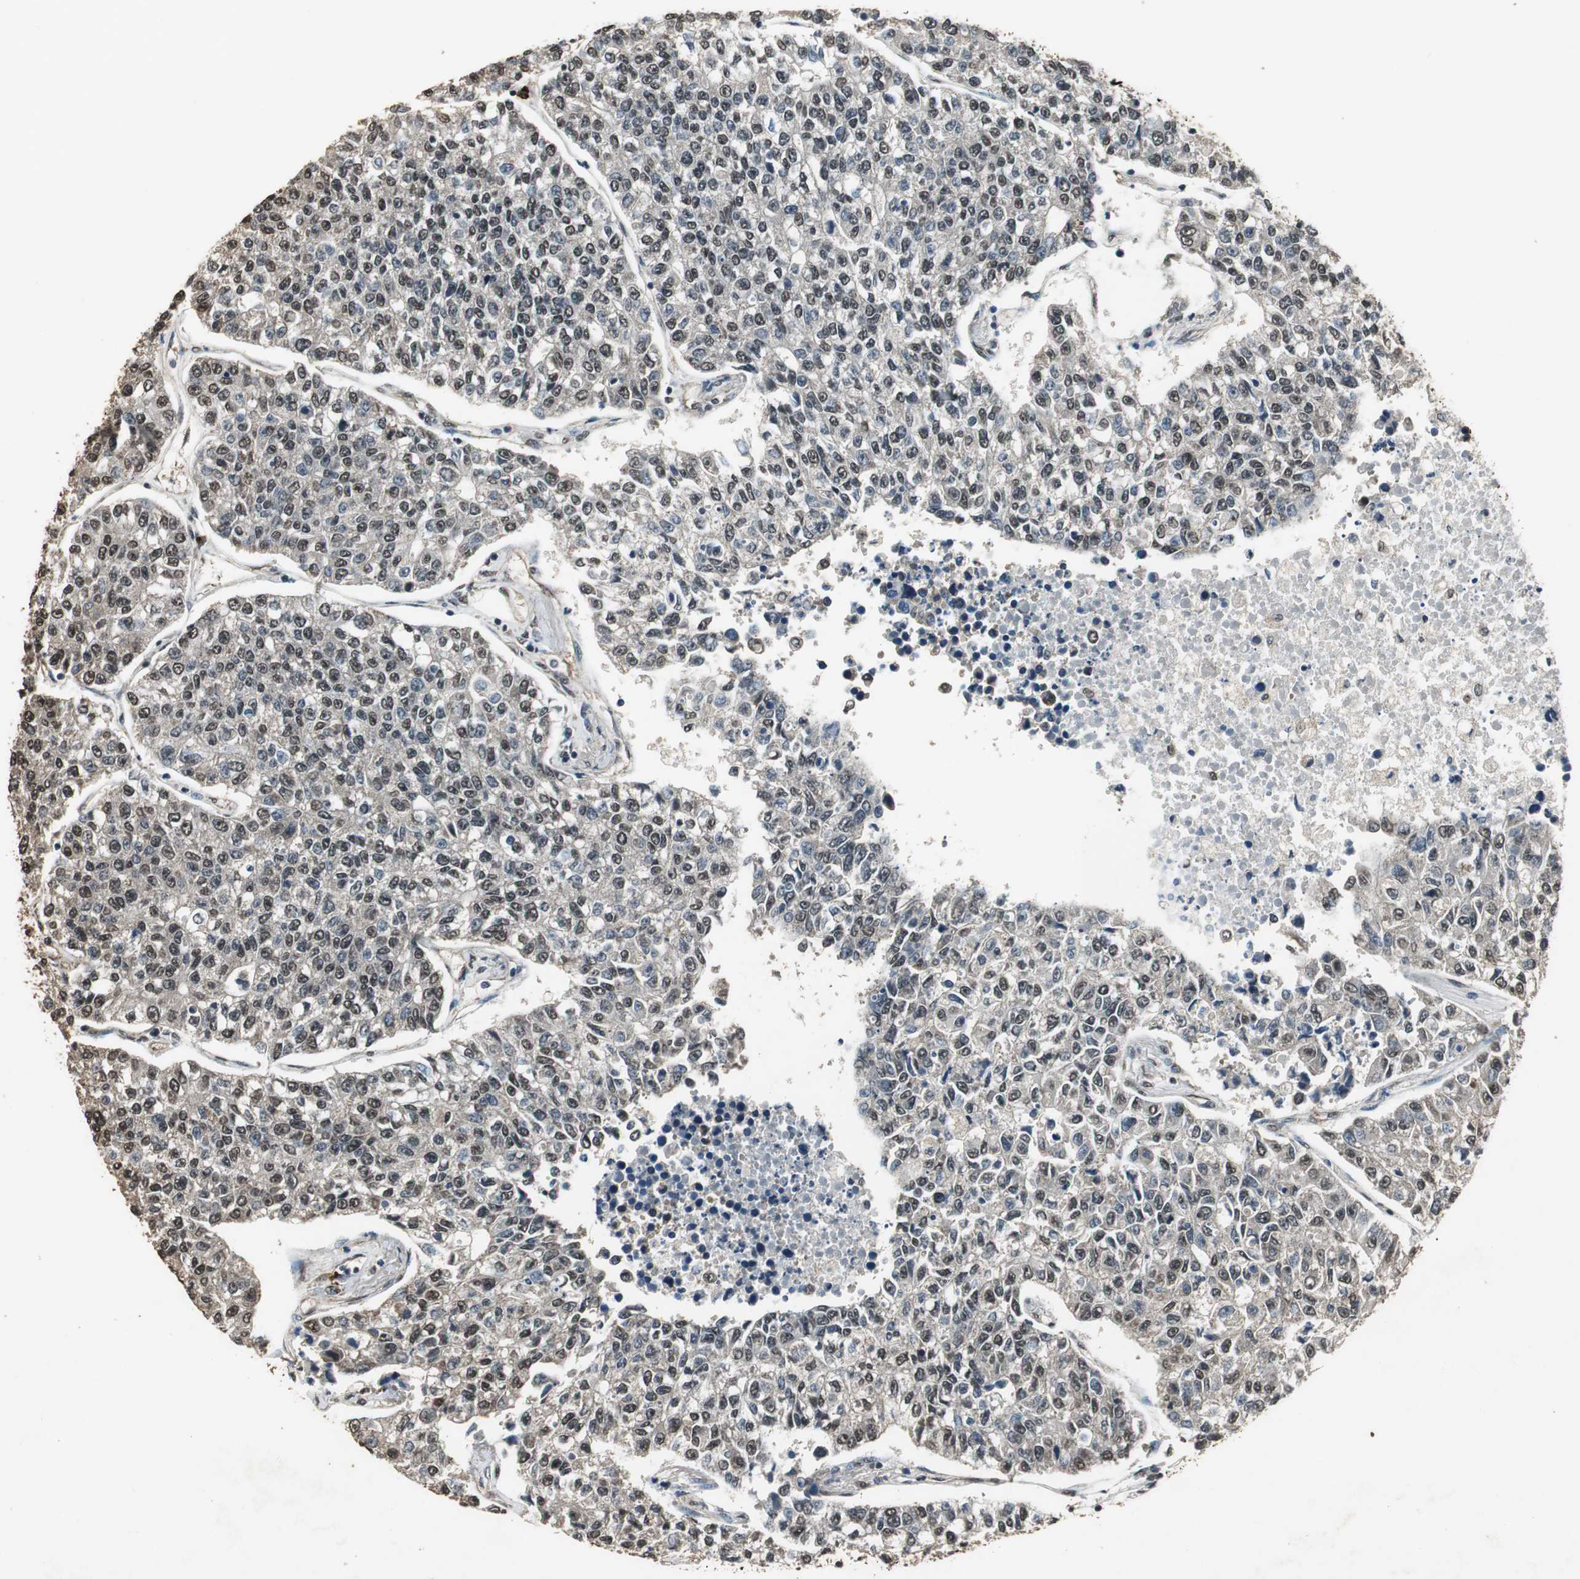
{"staining": {"intensity": "moderate", "quantity": "25%-75%", "location": "cytoplasmic/membranous,nuclear"}, "tissue": "lung cancer", "cell_type": "Tumor cells", "image_type": "cancer", "snomed": [{"axis": "morphology", "description": "Adenocarcinoma, NOS"}, {"axis": "topography", "description": "Lung"}], "caption": "Protein positivity by IHC displays moderate cytoplasmic/membranous and nuclear positivity in approximately 25%-75% of tumor cells in adenocarcinoma (lung).", "gene": "PPP1R13B", "patient": {"sex": "male", "age": 49}}